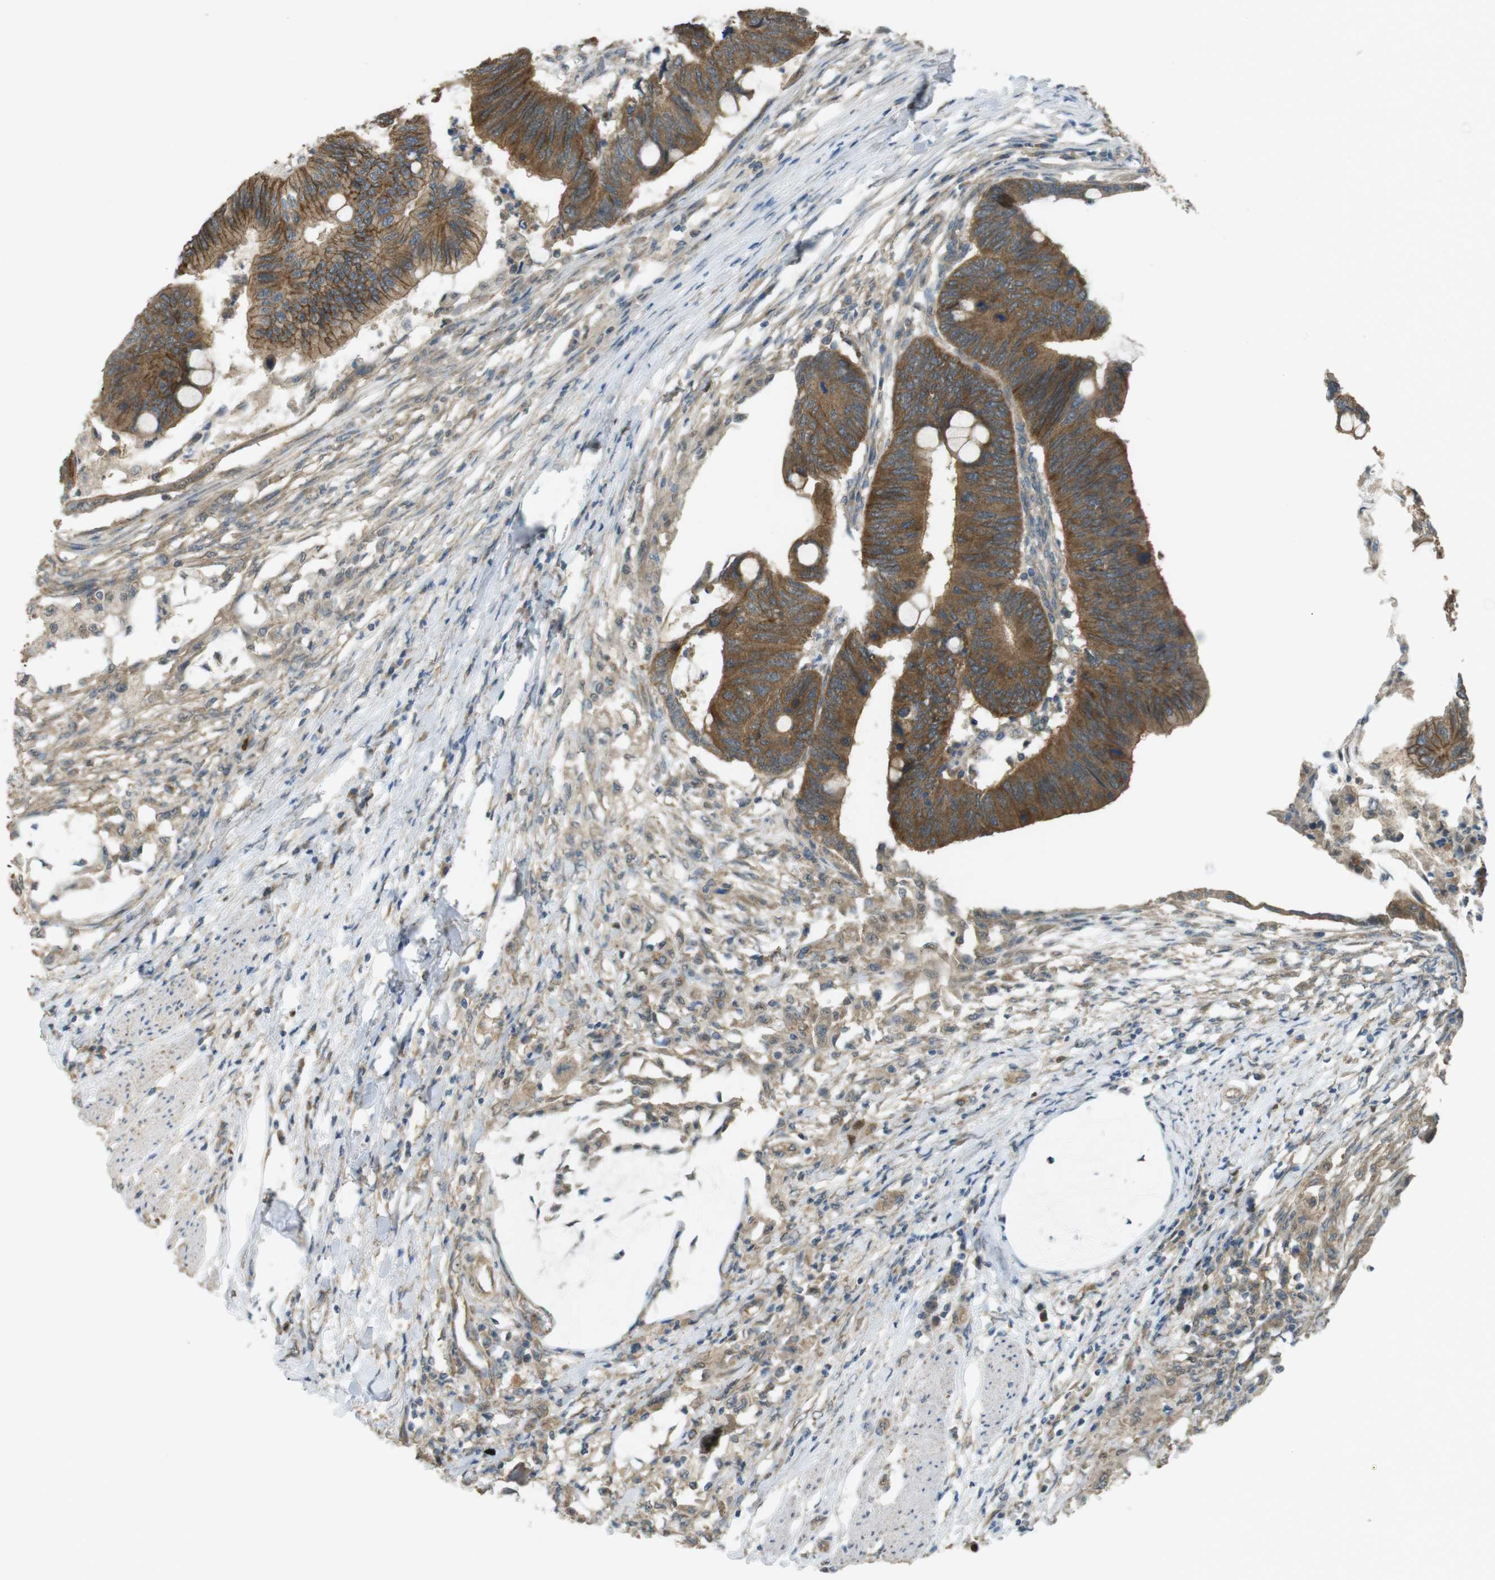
{"staining": {"intensity": "moderate", "quantity": ">75%", "location": "cytoplasmic/membranous"}, "tissue": "colorectal cancer", "cell_type": "Tumor cells", "image_type": "cancer", "snomed": [{"axis": "morphology", "description": "Normal tissue, NOS"}, {"axis": "morphology", "description": "Adenocarcinoma, NOS"}, {"axis": "topography", "description": "Rectum"}, {"axis": "topography", "description": "Peripheral nerve tissue"}], "caption": "The immunohistochemical stain highlights moderate cytoplasmic/membranous expression in tumor cells of colorectal cancer tissue.", "gene": "ZDHHC20", "patient": {"sex": "male", "age": 92}}